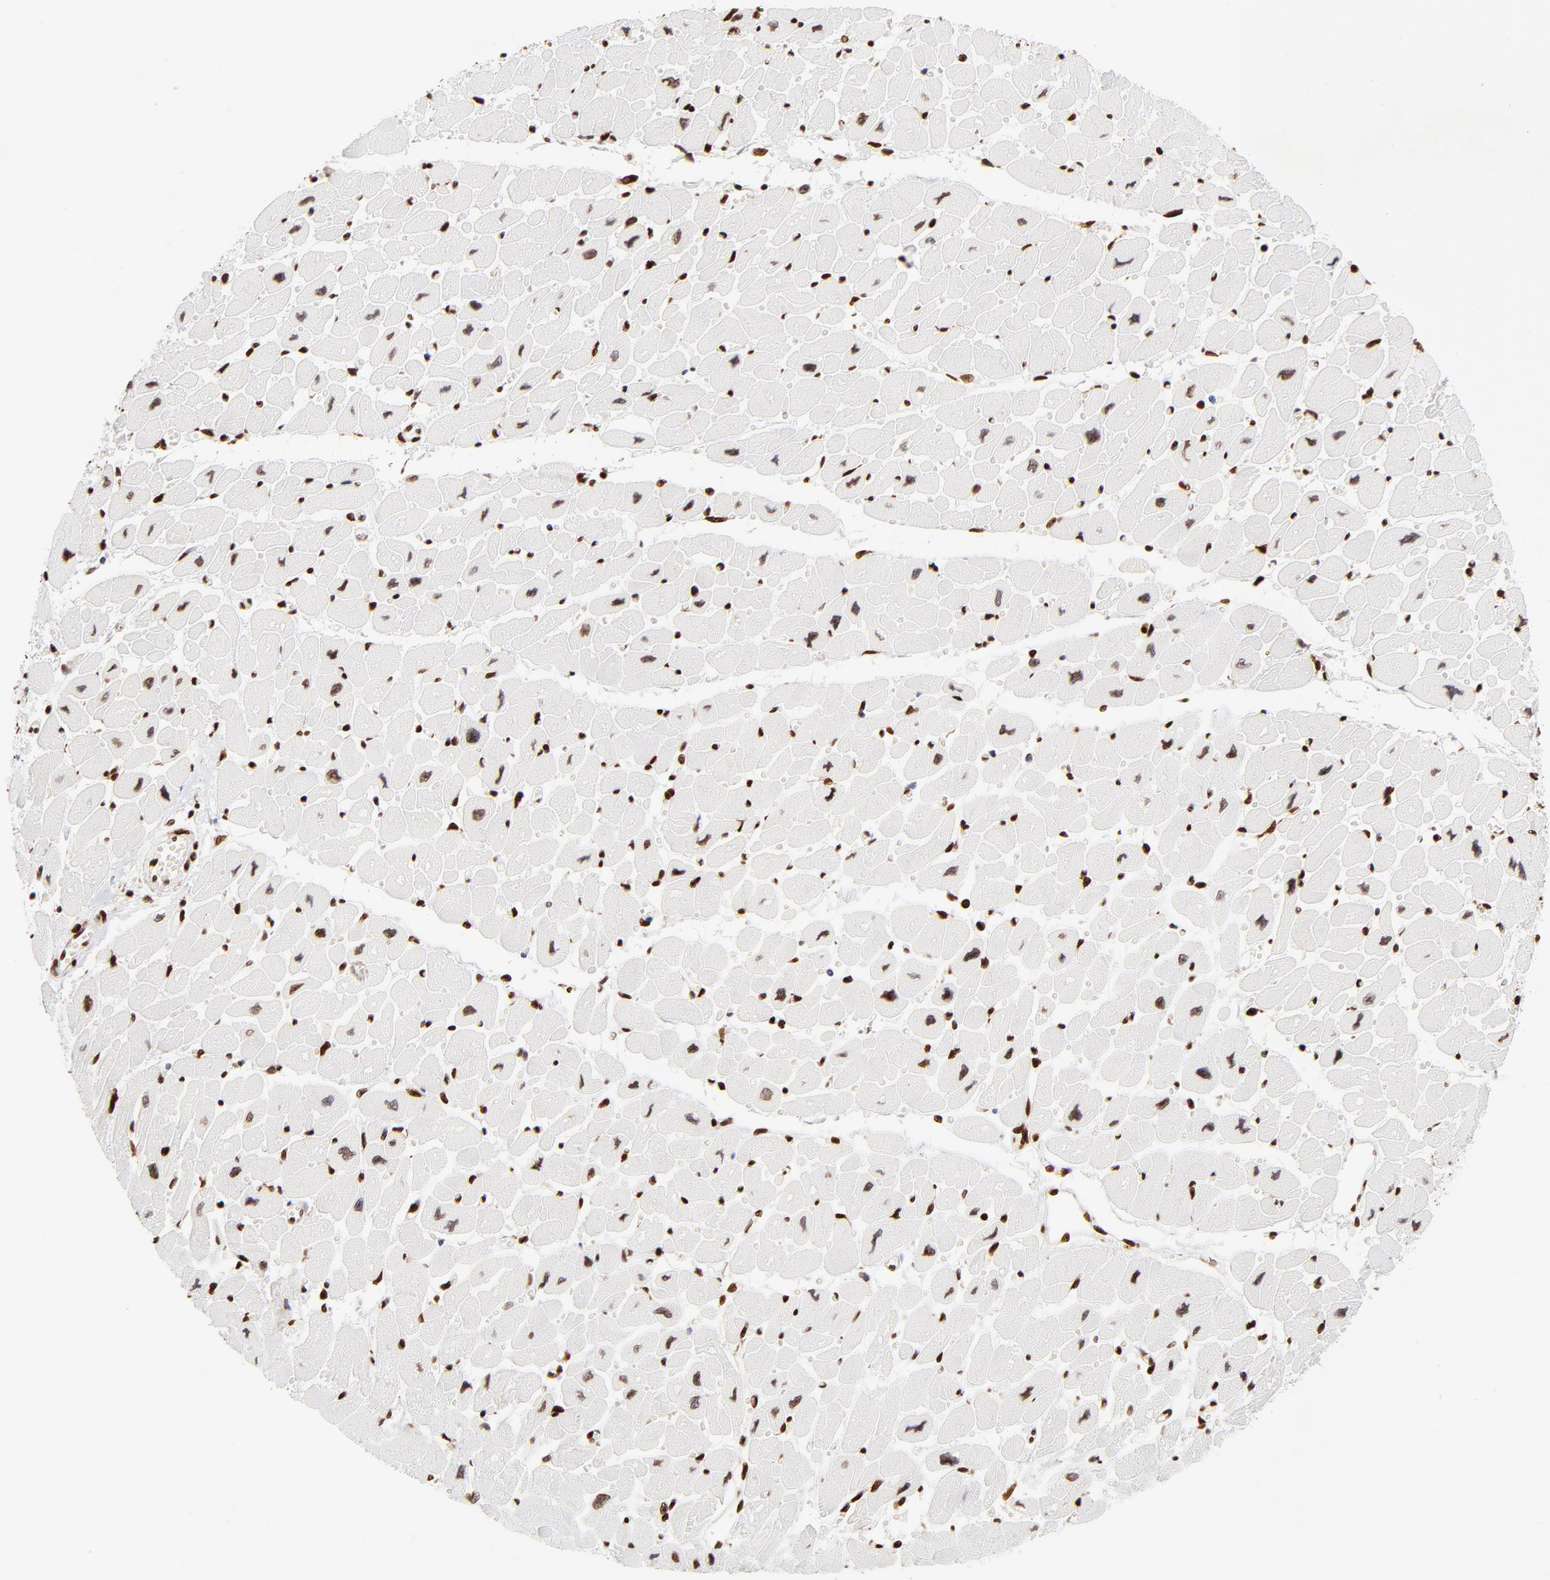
{"staining": {"intensity": "strong", "quantity": ">75%", "location": "nuclear"}, "tissue": "heart muscle", "cell_type": "Cardiomyocytes", "image_type": "normal", "snomed": [{"axis": "morphology", "description": "Normal tissue, NOS"}, {"axis": "topography", "description": "Heart"}], "caption": "Immunohistochemistry micrograph of unremarkable heart muscle stained for a protein (brown), which shows high levels of strong nuclear staining in about >75% of cardiomyocytes.", "gene": "FBH1", "patient": {"sex": "female", "age": 54}}